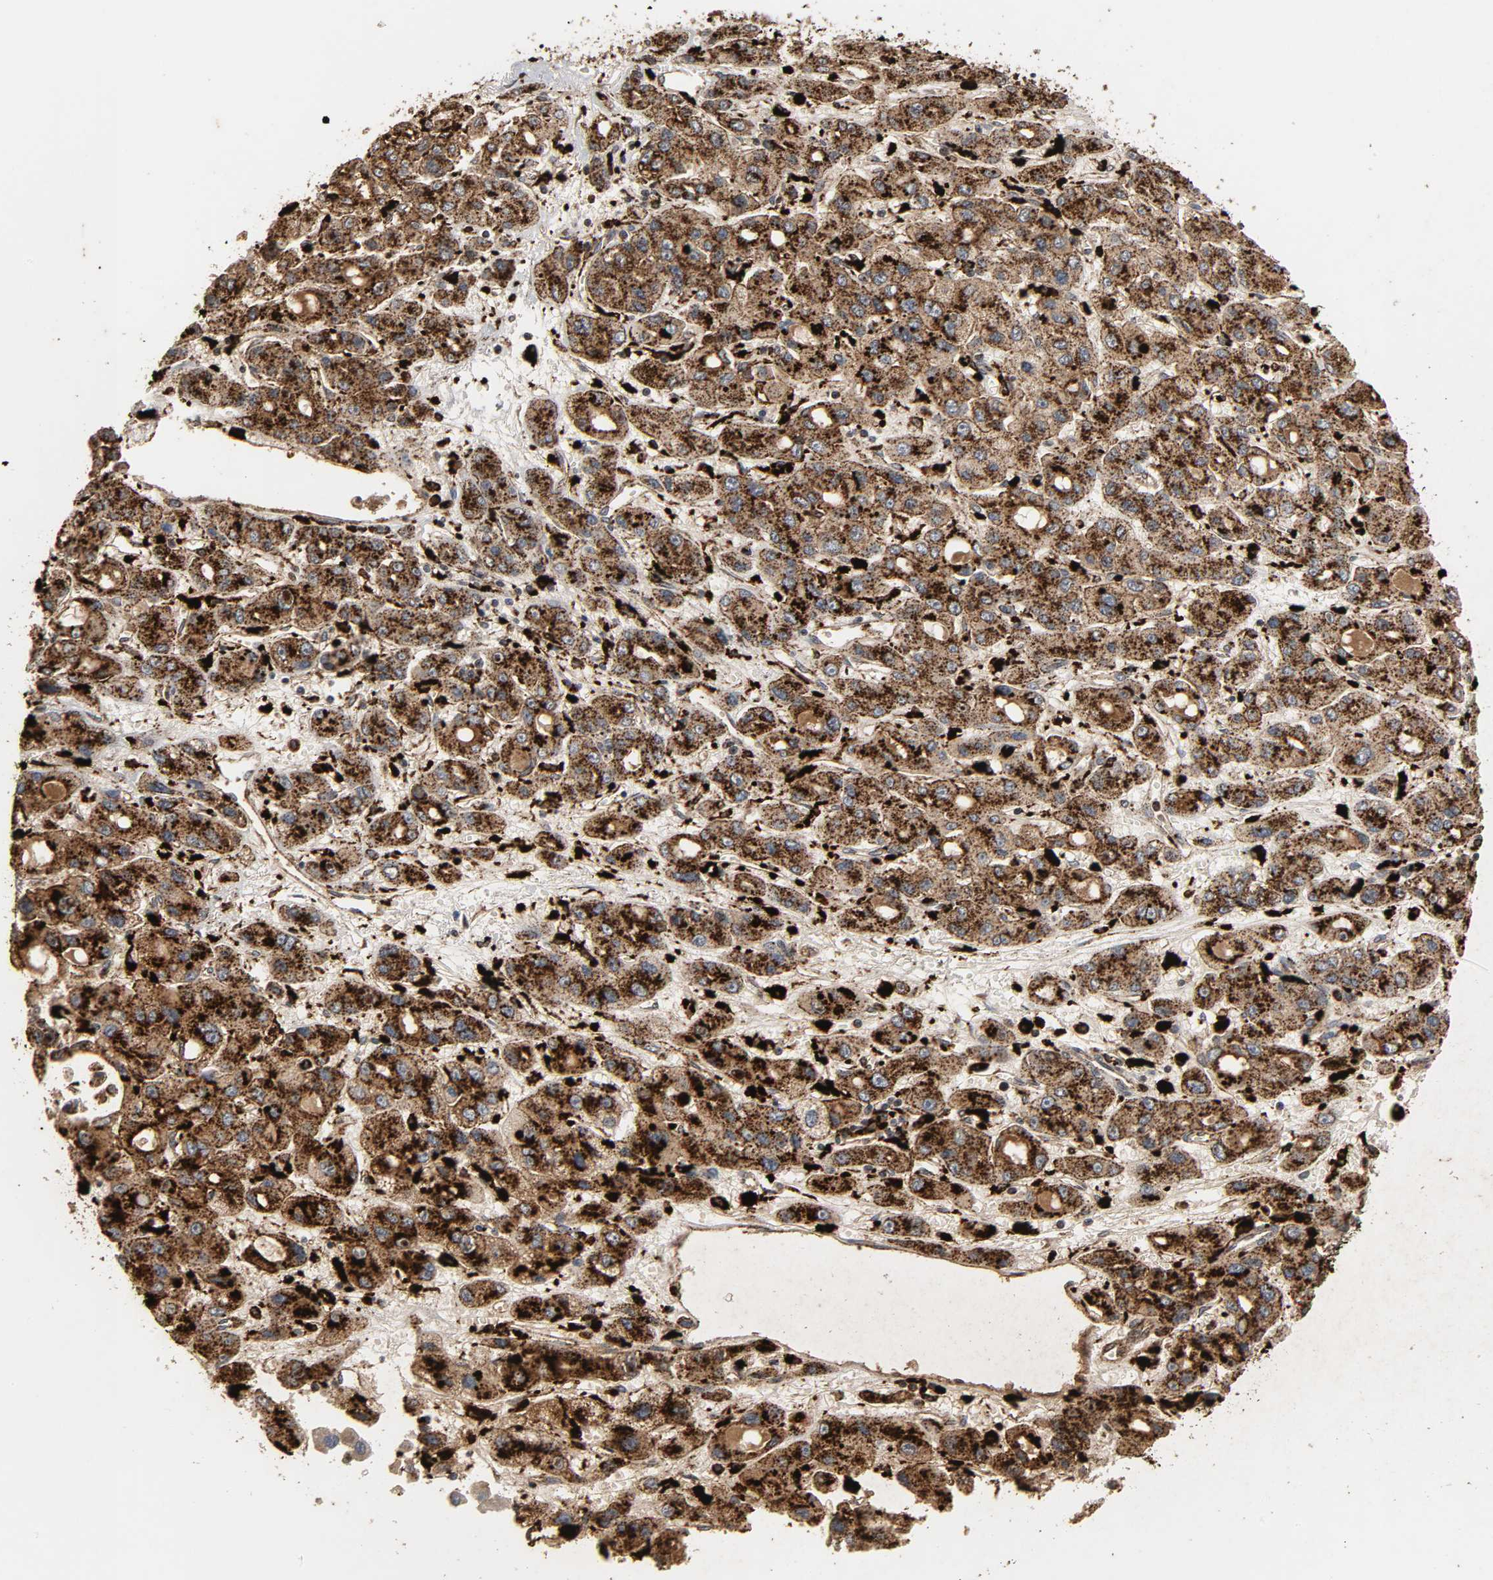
{"staining": {"intensity": "strong", "quantity": ">75%", "location": "cytoplasmic/membranous"}, "tissue": "liver cancer", "cell_type": "Tumor cells", "image_type": "cancer", "snomed": [{"axis": "morphology", "description": "Carcinoma, Hepatocellular, NOS"}, {"axis": "topography", "description": "Liver"}], "caption": "IHC of liver cancer displays high levels of strong cytoplasmic/membranous expression in approximately >75% of tumor cells.", "gene": "PSAP", "patient": {"sex": "male", "age": 55}}